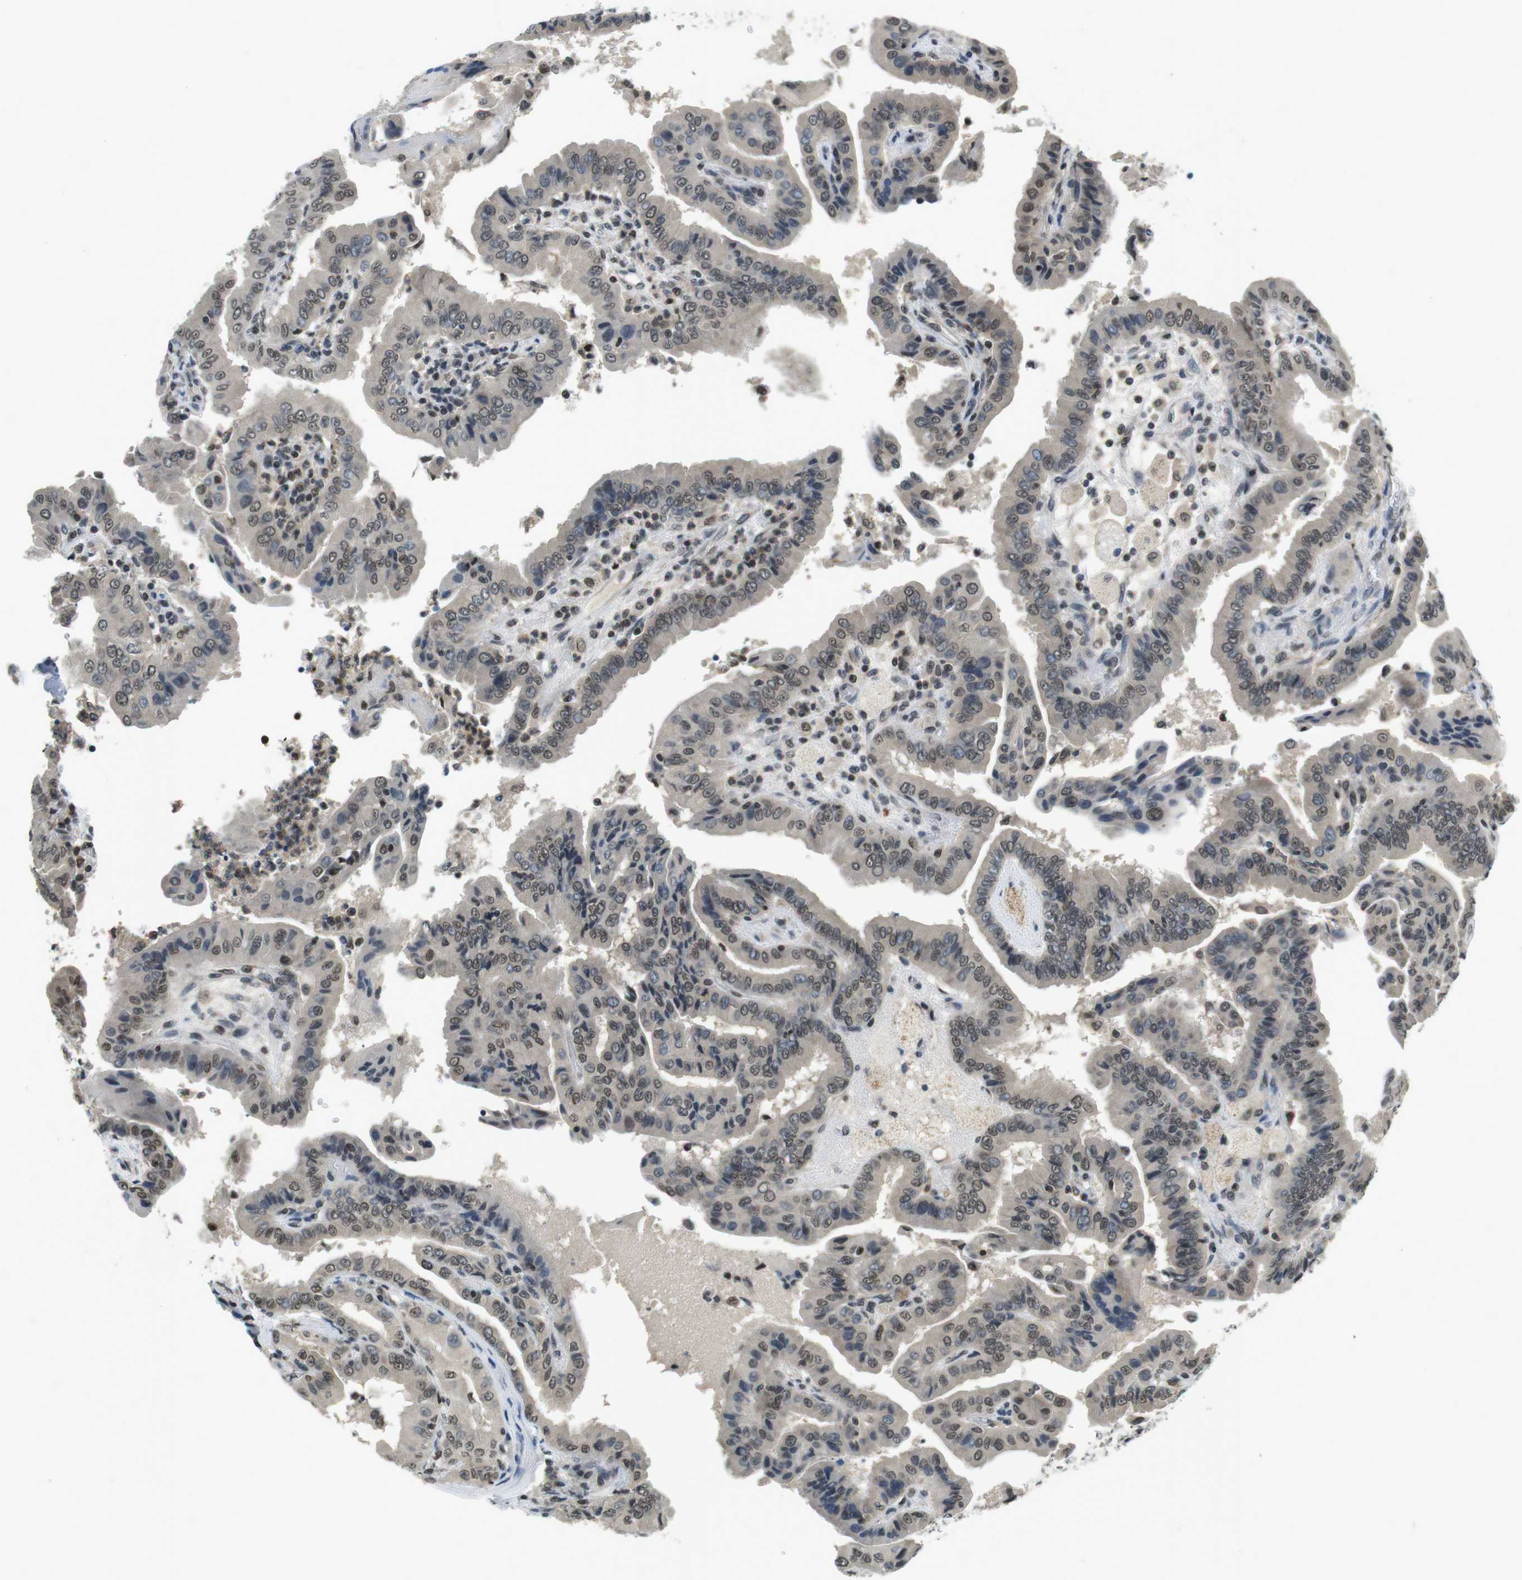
{"staining": {"intensity": "weak", "quantity": ">75%", "location": "nuclear"}, "tissue": "thyroid cancer", "cell_type": "Tumor cells", "image_type": "cancer", "snomed": [{"axis": "morphology", "description": "Papillary adenocarcinoma, NOS"}, {"axis": "topography", "description": "Thyroid gland"}], "caption": "Immunohistochemistry (DAB) staining of thyroid cancer (papillary adenocarcinoma) shows weak nuclear protein staining in approximately >75% of tumor cells. The staining is performed using DAB (3,3'-diaminobenzidine) brown chromogen to label protein expression. The nuclei are counter-stained blue using hematoxylin.", "gene": "NEK4", "patient": {"sex": "male", "age": 33}}